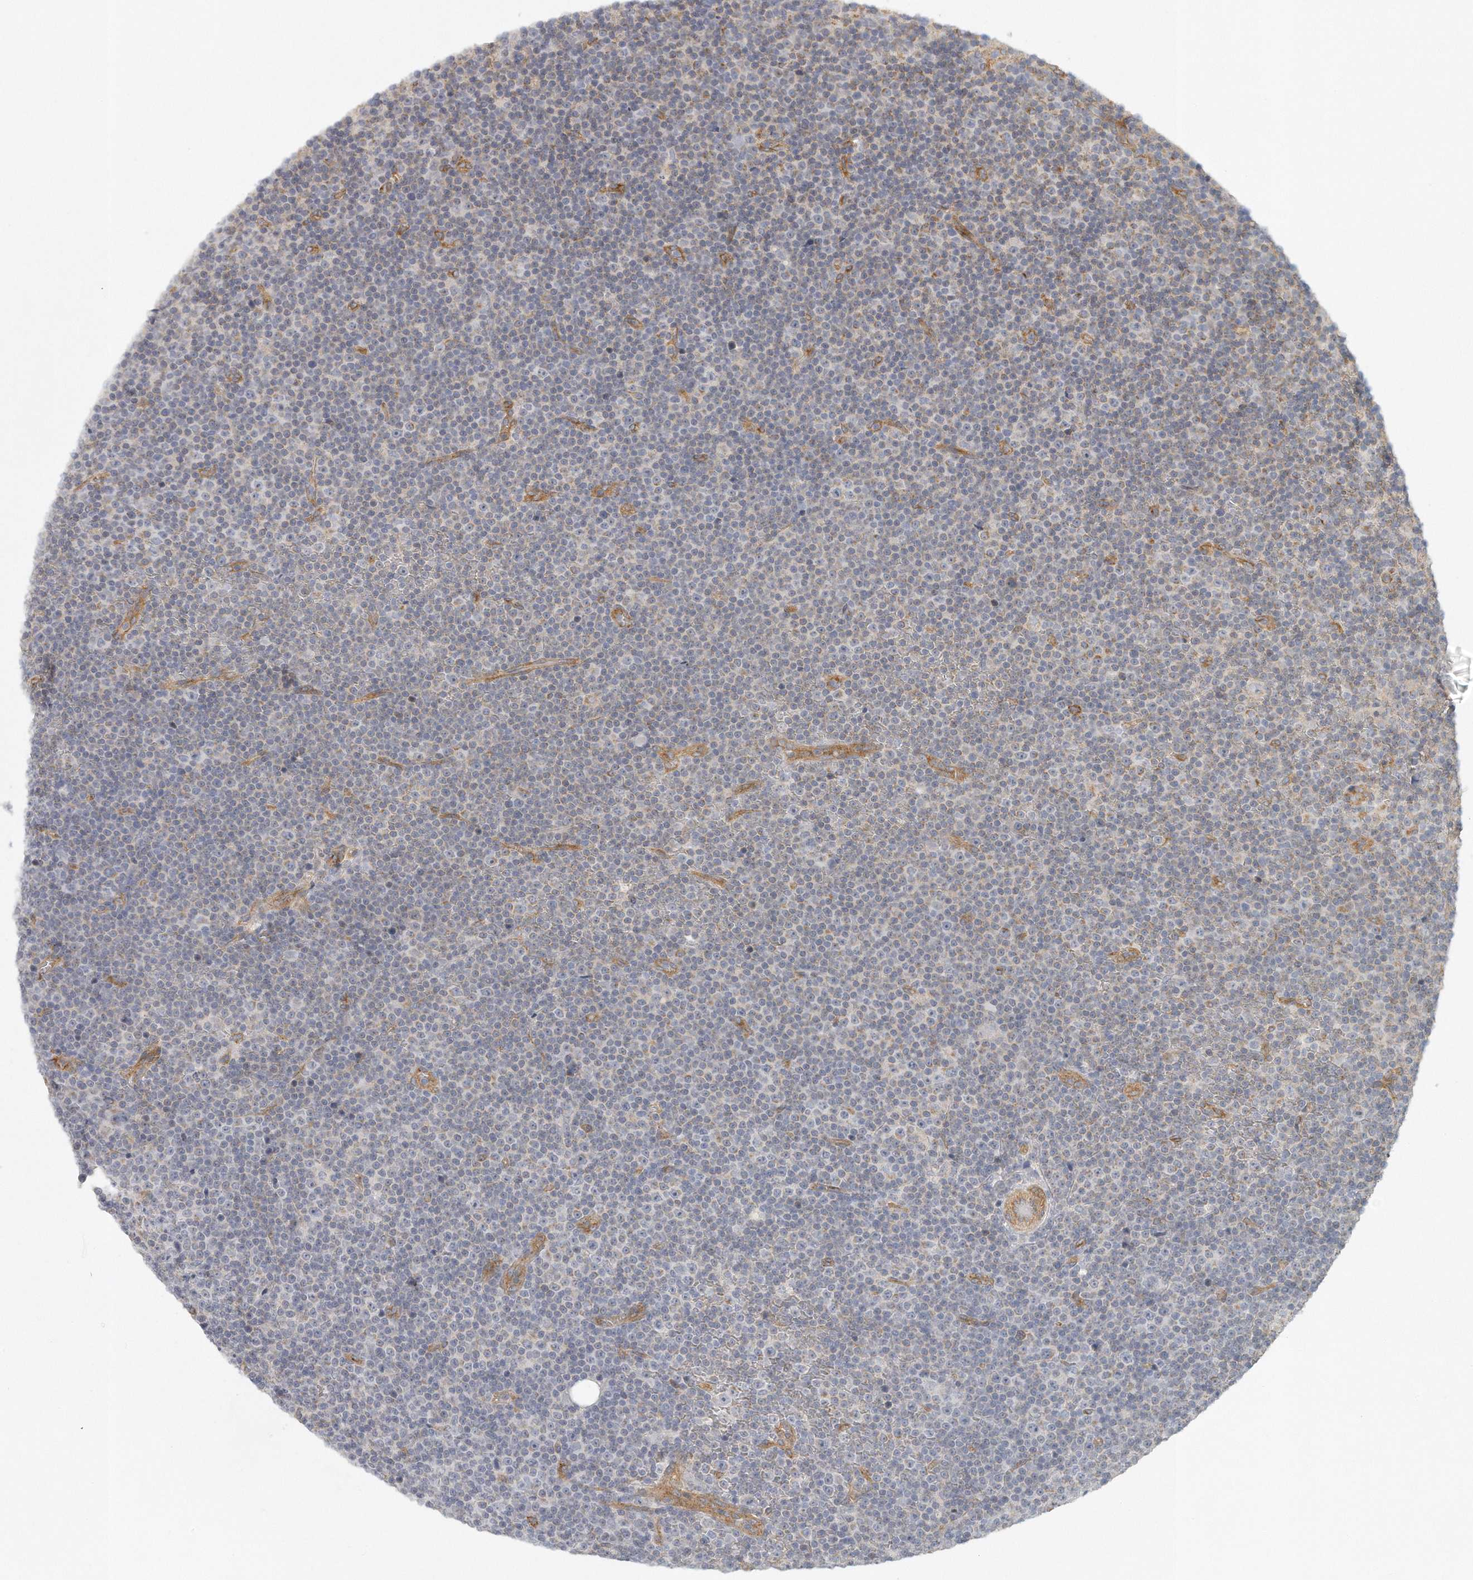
{"staining": {"intensity": "negative", "quantity": "none", "location": "none"}, "tissue": "lymphoma", "cell_type": "Tumor cells", "image_type": "cancer", "snomed": [{"axis": "morphology", "description": "Malignant lymphoma, non-Hodgkin's type, Low grade"}, {"axis": "topography", "description": "Lymph node"}], "caption": "Tumor cells are negative for brown protein staining in low-grade malignant lymphoma, non-Hodgkin's type.", "gene": "MTERF4", "patient": {"sex": "female", "age": 67}}